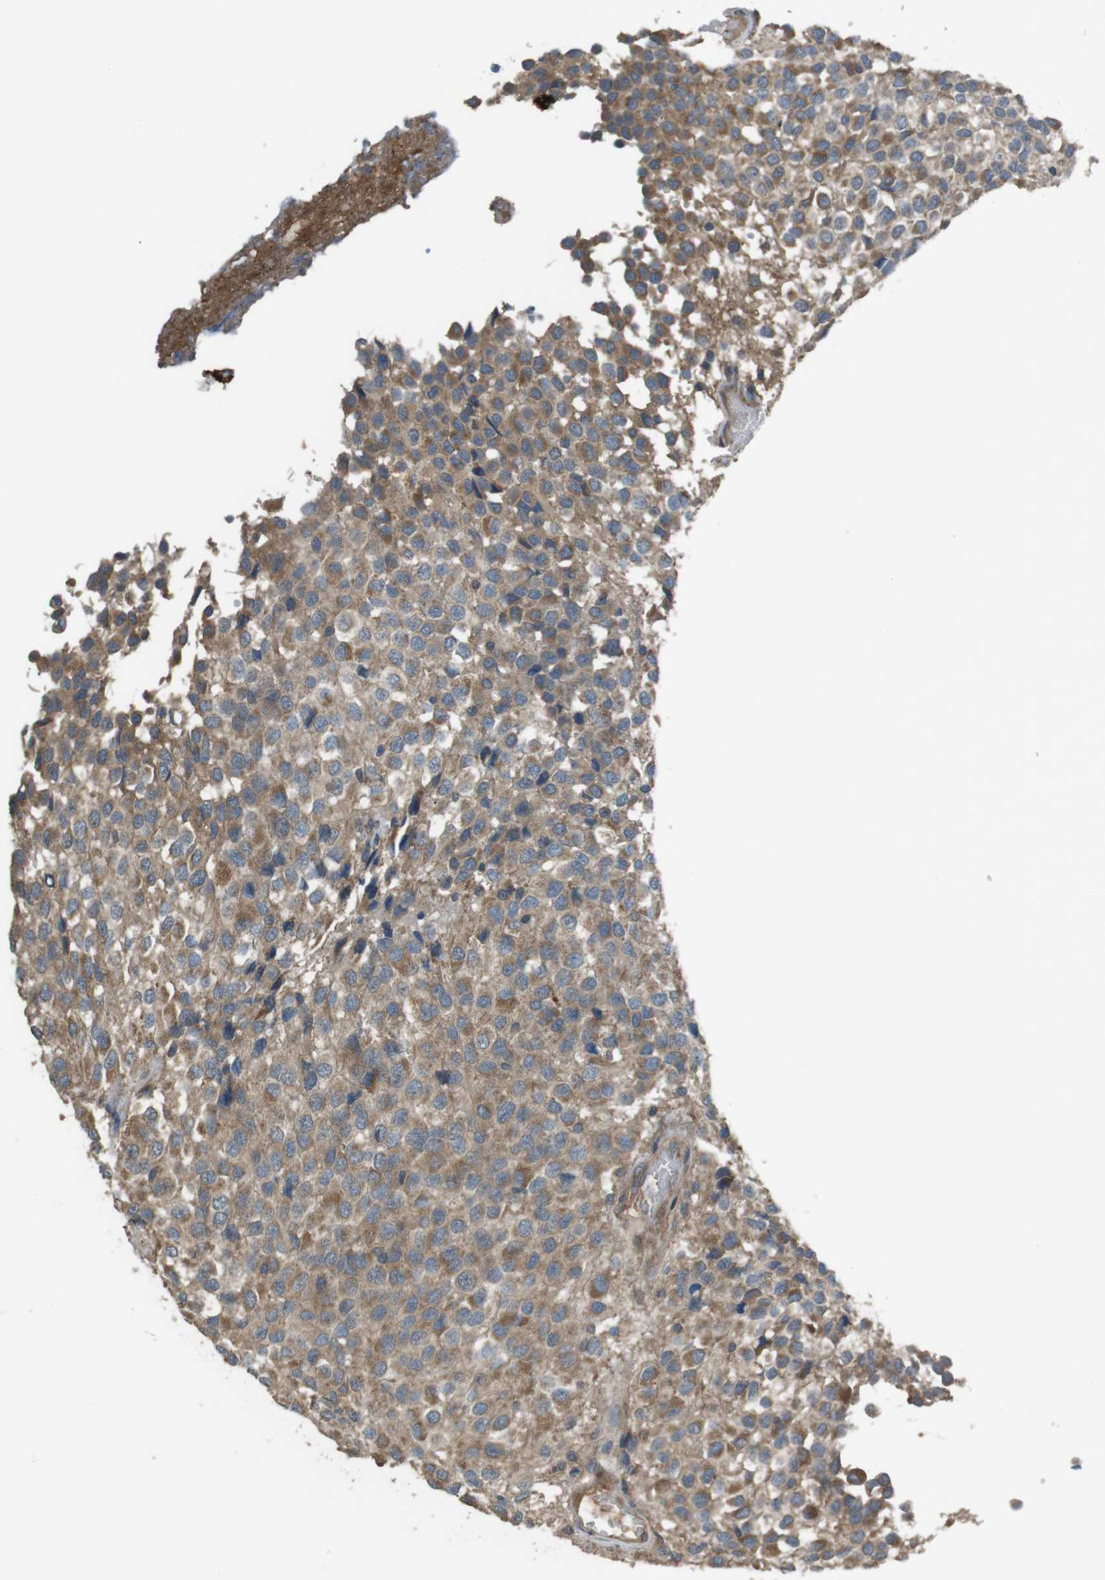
{"staining": {"intensity": "moderate", "quantity": ">75%", "location": "cytoplasmic/membranous"}, "tissue": "glioma", "cell_type": "Tumor cells", "image_type": "cancer", "snomed": [{"axis": "morphology", "description": "Glioma, malignant, High grade"}, {"axis": "topography", "description": "Brain"}], "caption": "A medium amount of moderate cytoplasmic/membranous staining is seen in about >75% of tumor cells in glioma tissue. The staining was performed using DAB (3,3'-diaminobenzidine) to visualize the protein expression in brown, while the nuclei were stained in blue with hematoxylin (Magnification: 20x).", "gene": "FUT2", "patient": {"sex": "male", "age": 32}}